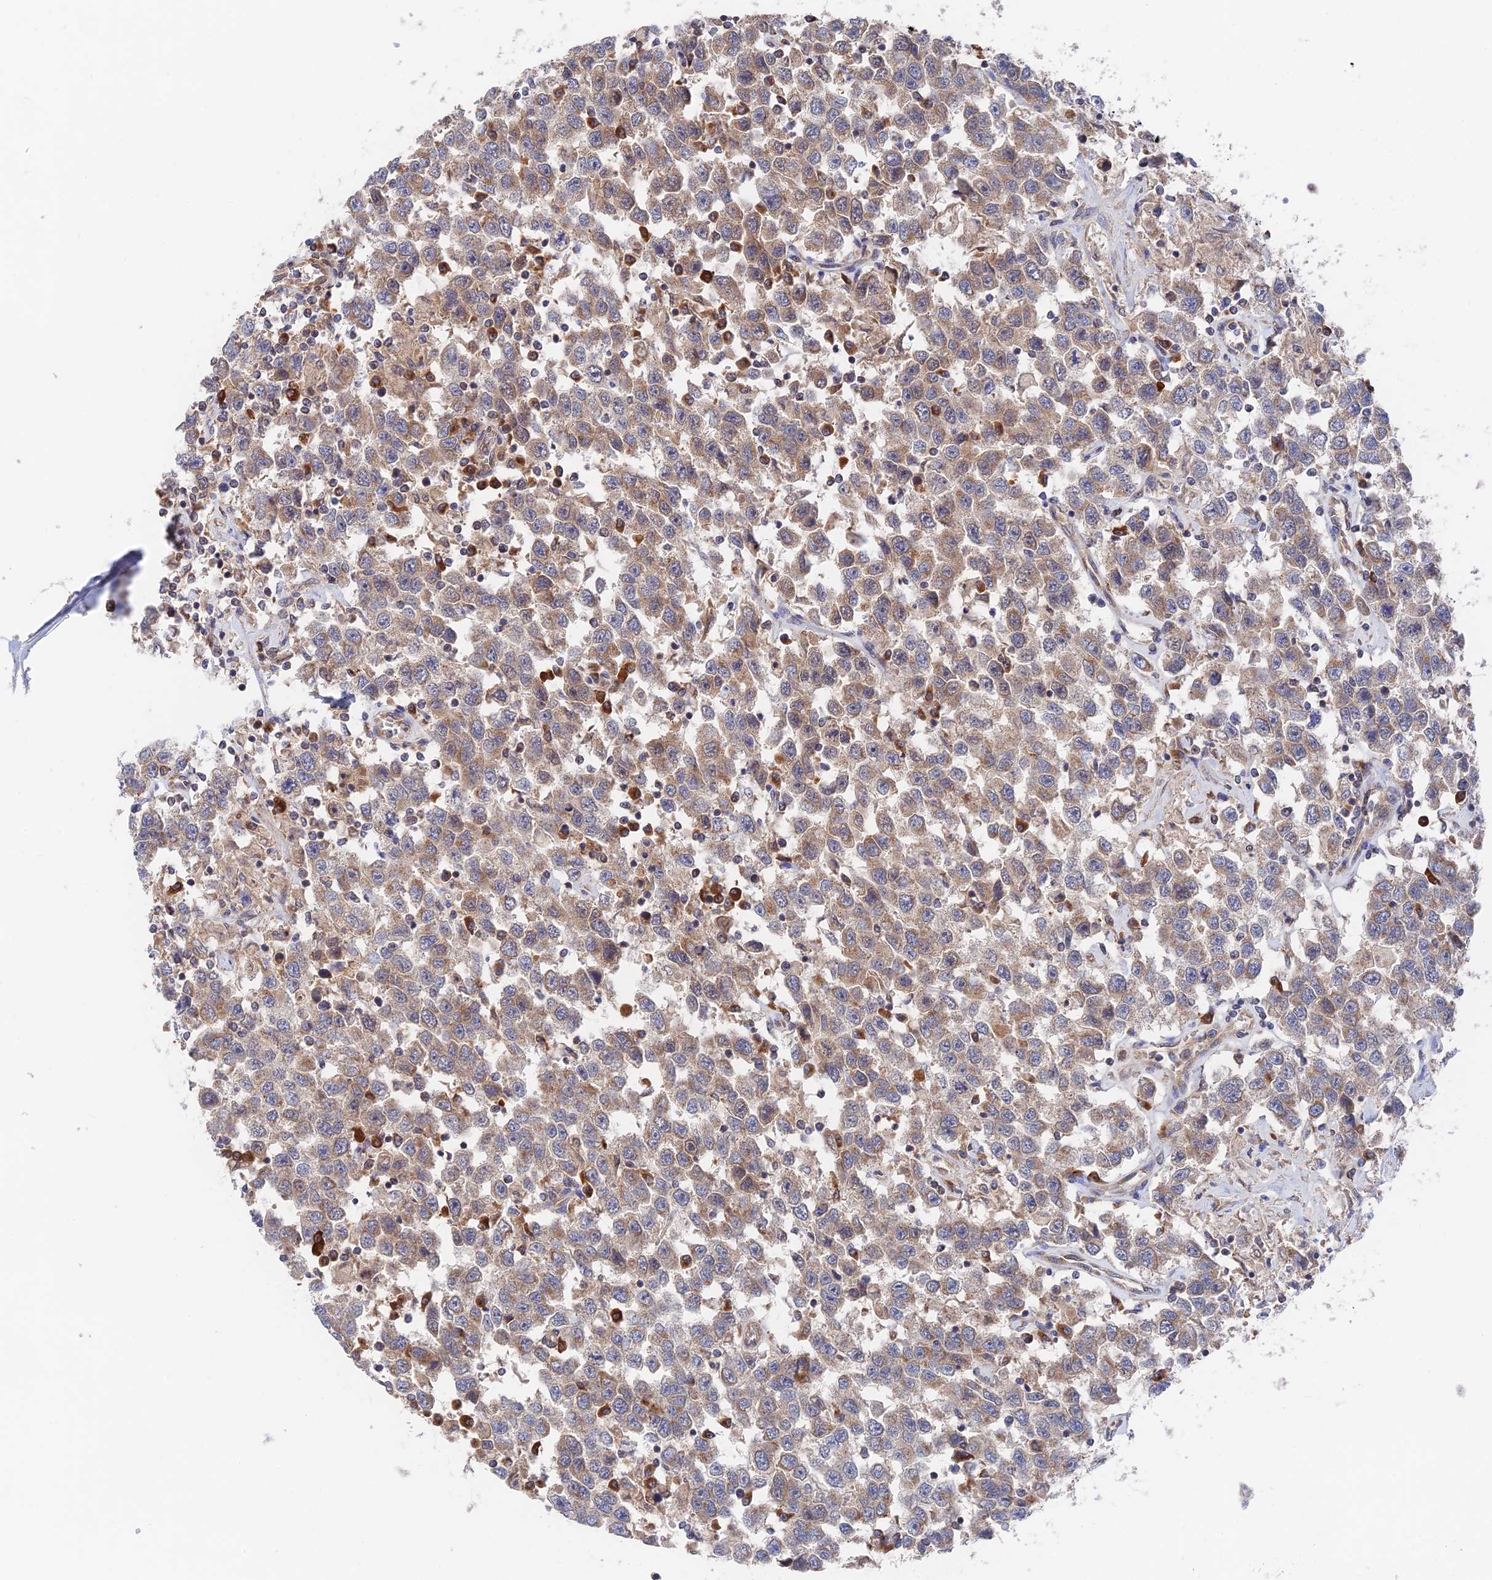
{"staining": {"intensity": "moderate", "quantity": ">75%", "location": "cytoplasmic/membranous"}, "tissue": "testis cancer", "cell_type": "Tumor cells", "image_type": "cancer", "snomed": [{"axis": "morphology", "description": "Seminoma, NOS"}, {"axis": "topography", "description": "Testis"}], "caption": "This image exhibits testis cancer stained with IHC to label a protein in brown. The cytoplasmic/membranous of tumor cells show moderate positivity for the protein. Nuclei are counter-stained blue.", "gene": "ZNF320", "patient": {"sex": "male", "age": 41}}